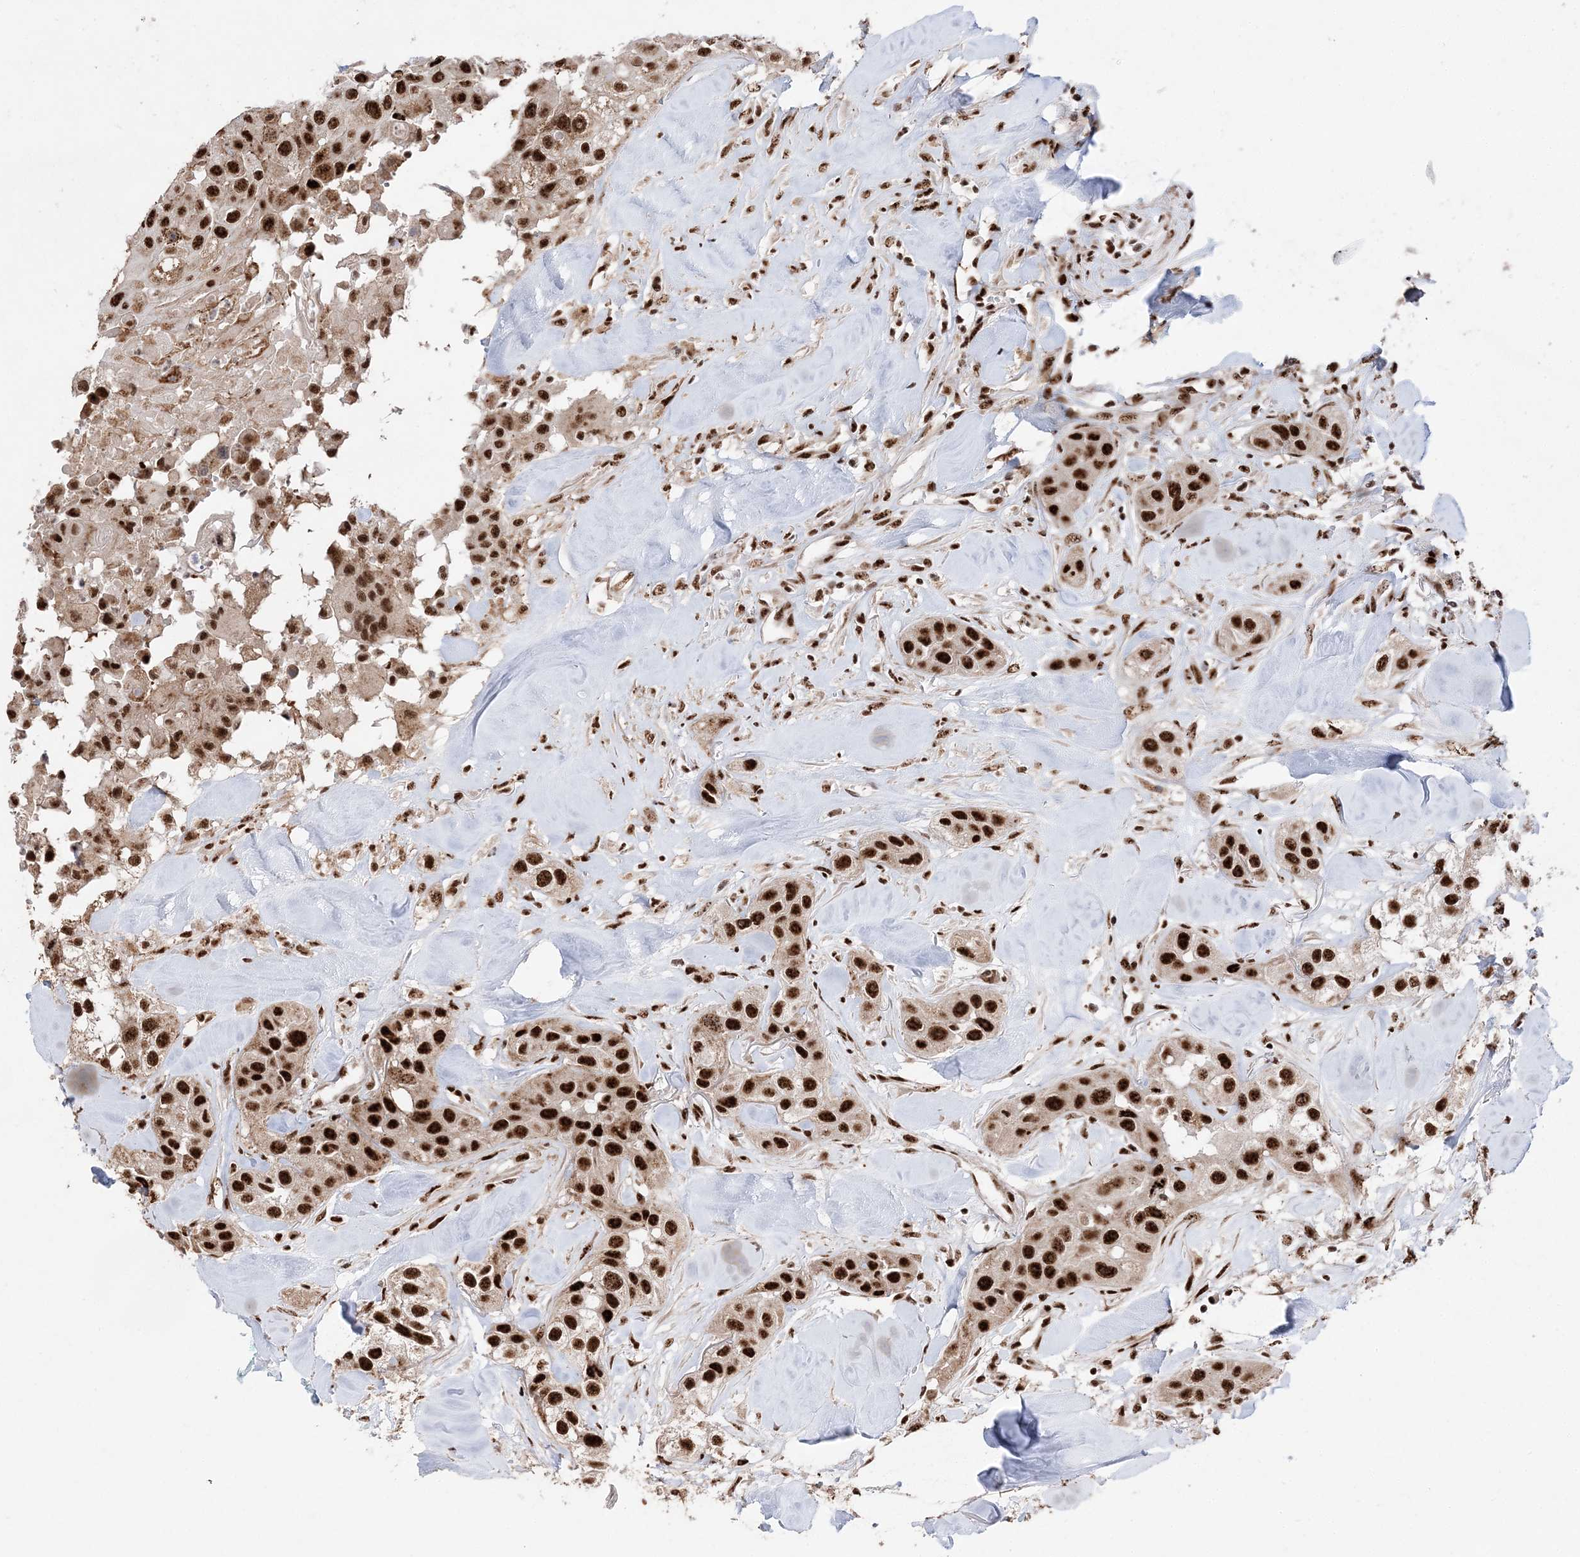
{"staining": {"intensity": "strong", "quantity": ">75%", "location": "nuclear"}, "tissue": "head and neck cancer", "cell_type": "Tumor cells", "image_type": "cancer", "snomed": [{"axis": "morphology", "description": "Normal tissue, NOS"}, {"axis": "morphology", "description": "Squamous cell carcinoma, NOS"}, {"axis": "topography", "description": "Skeletal muscle"}, {"axis": "topography", "description": "Head-Neck"}], "caption": "An immunohistochemistry image of tumor tissue is shown. Protein staining in brown labels strong nuclear positivity in head and neck cancer (squamous cell carcinoma) within tumor cells.", "gene": "RBM17", "patient": {"sex": "male", "age": 51}}